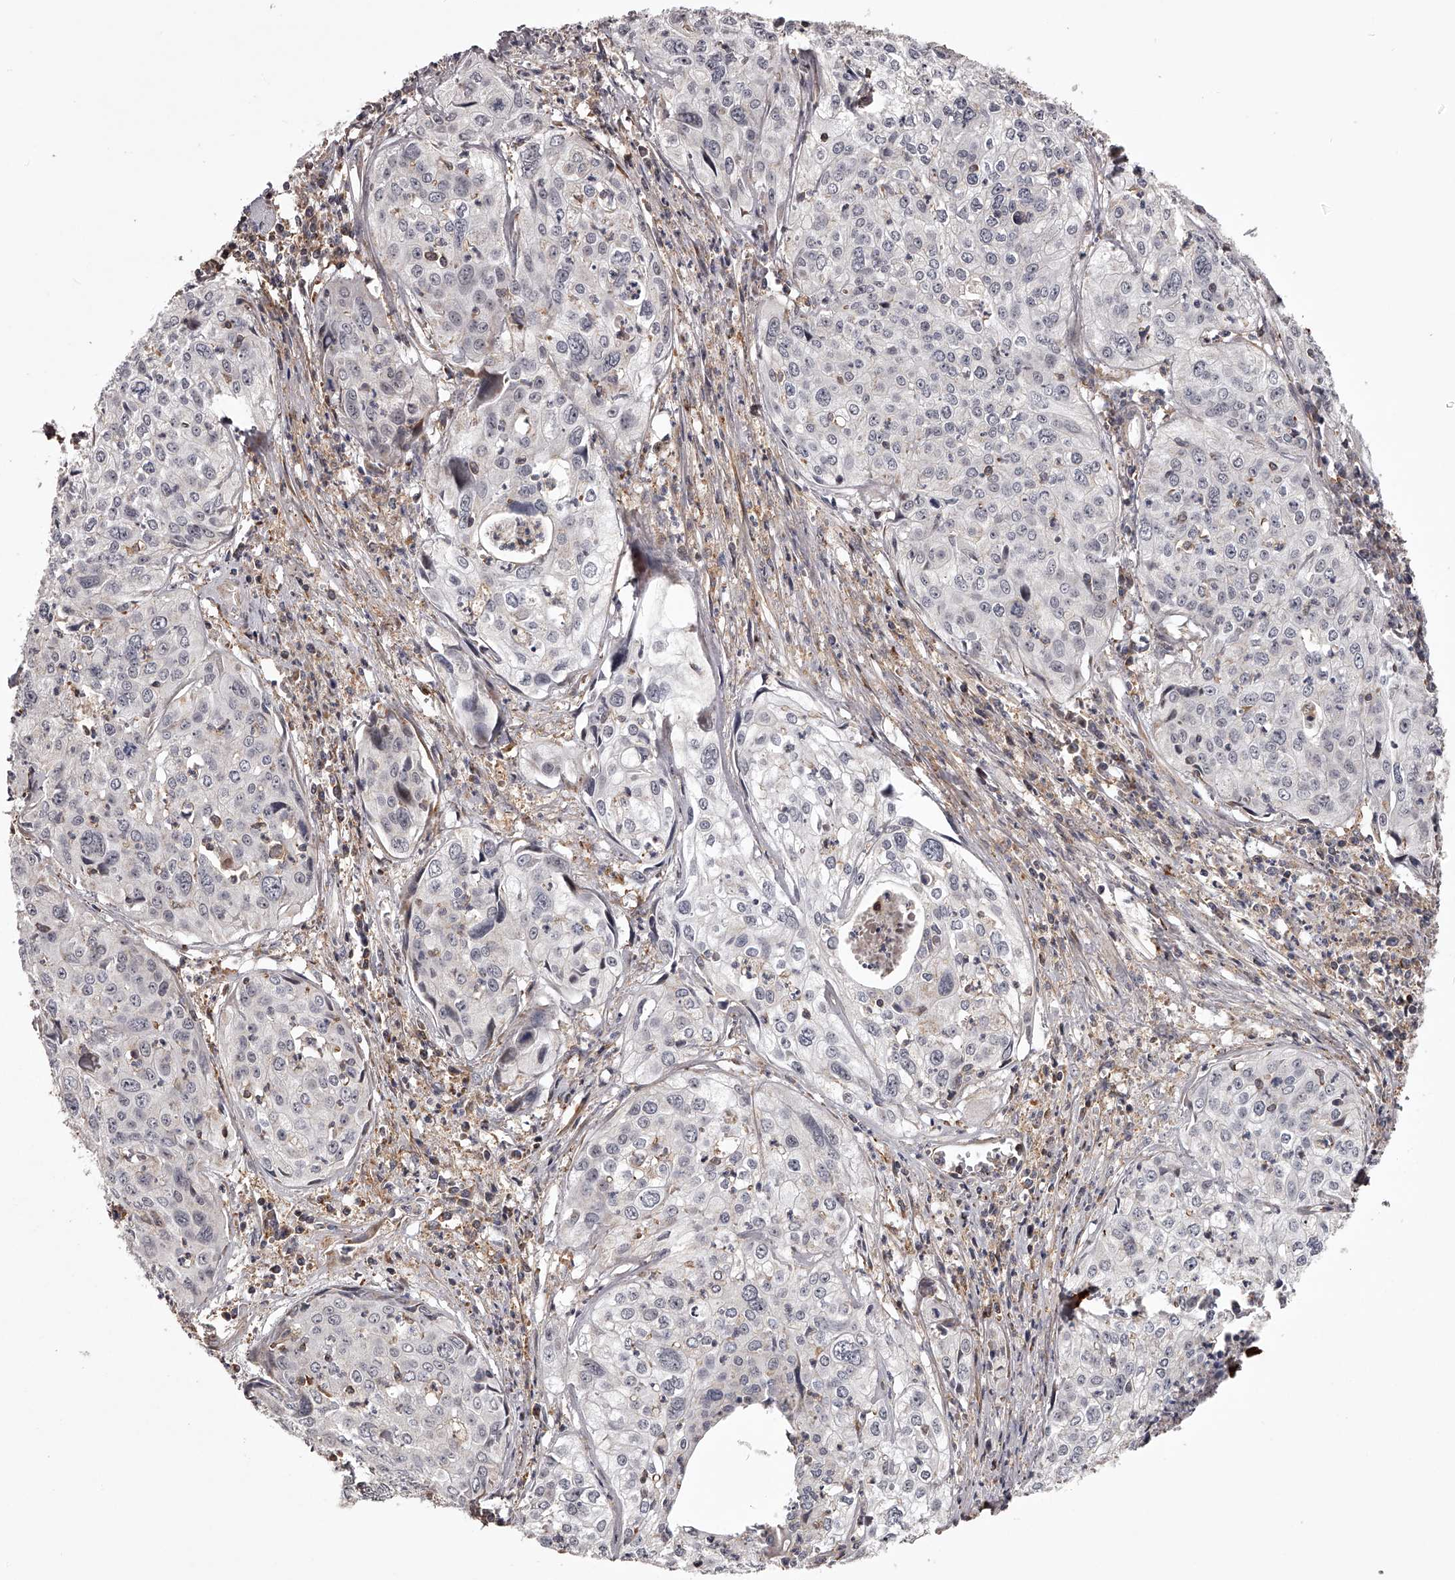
{"staining": {"intensity": "negative", "quantity": "none", "location": "none"}, "tissue": "cervical cancer", "cell_type": "Tumor cells", "image_type": "cancer", "snomed": [{"axis": "morphology", "description": "Squamous cell carcinoma, NOS"}, {"axis": "topography", "description": "Cervix"}], "caption": "Immunohistochemical staining of cervical cancer (squamous cell carcinoma) reveals no significant staining in tumor cells.", "gene": "RRP36", "patient": {"sex": "female", "age": 31}}